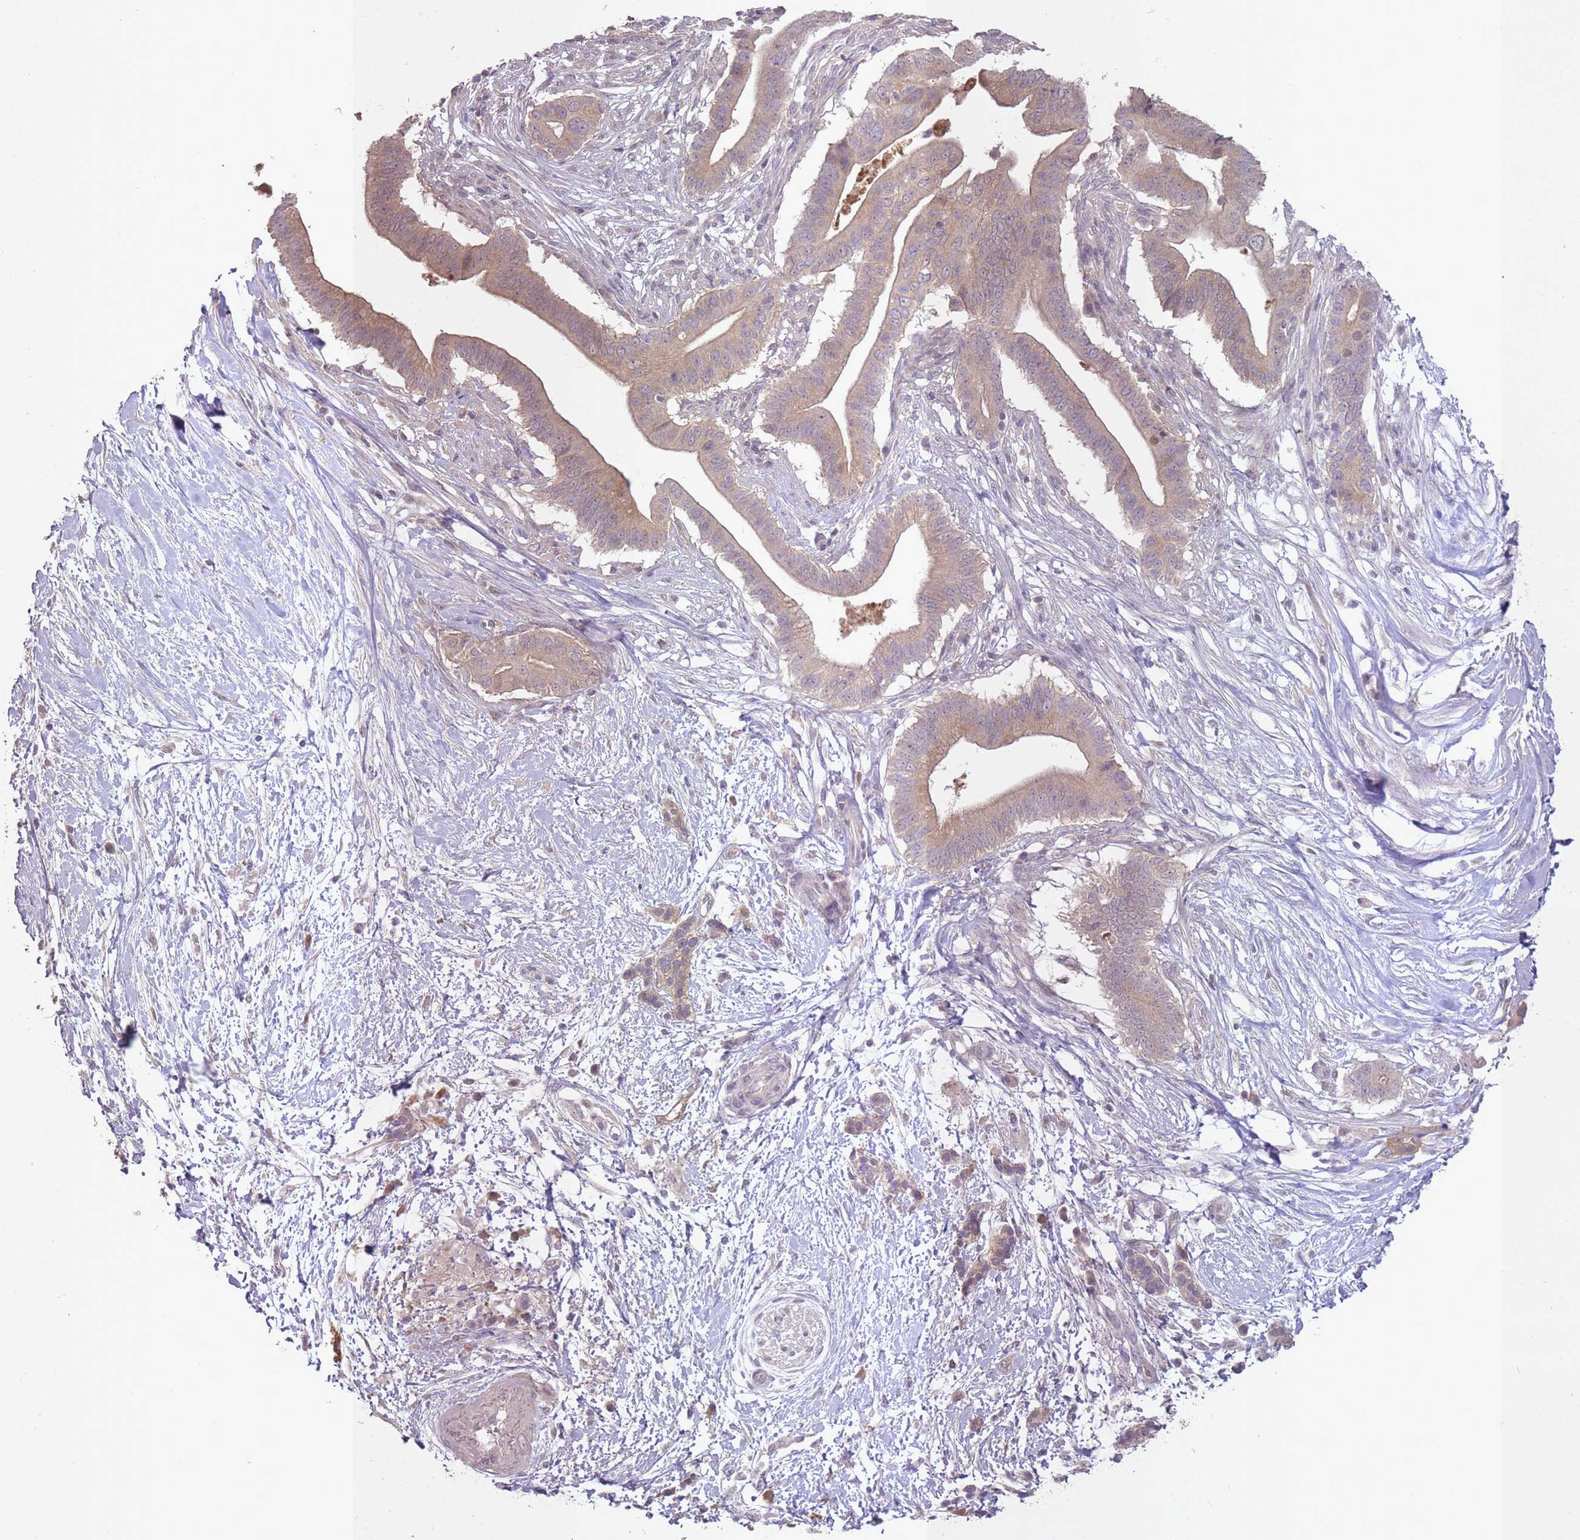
{"staining": {"intensity": "weak", "quantity": "25%-75%", "location": "cytoplasmic/membranous"}, "tissue": "pancreatic cancer", "cell_type": "Tumor cells", "image_type": "cancer", "snomed": [{"axis": "morphology", "description": "Adenocarcinoma, NOS"}, {"axis": "topography", "description": "Pancreas"}], "caption": "Adenocarcinoma (pancreatic) tissue reveals weak cytoplasmic/membranous positivity in approximately 25%-75% of tumor cells The protein is stained brown, and the nuclei are stained in blue (DAB (3,3'-diaminobenzidine) IHC with brightfield microscopy, high magnification).", "gene": "LRATD2", "patient": {"sex": "male", "age": 68}}